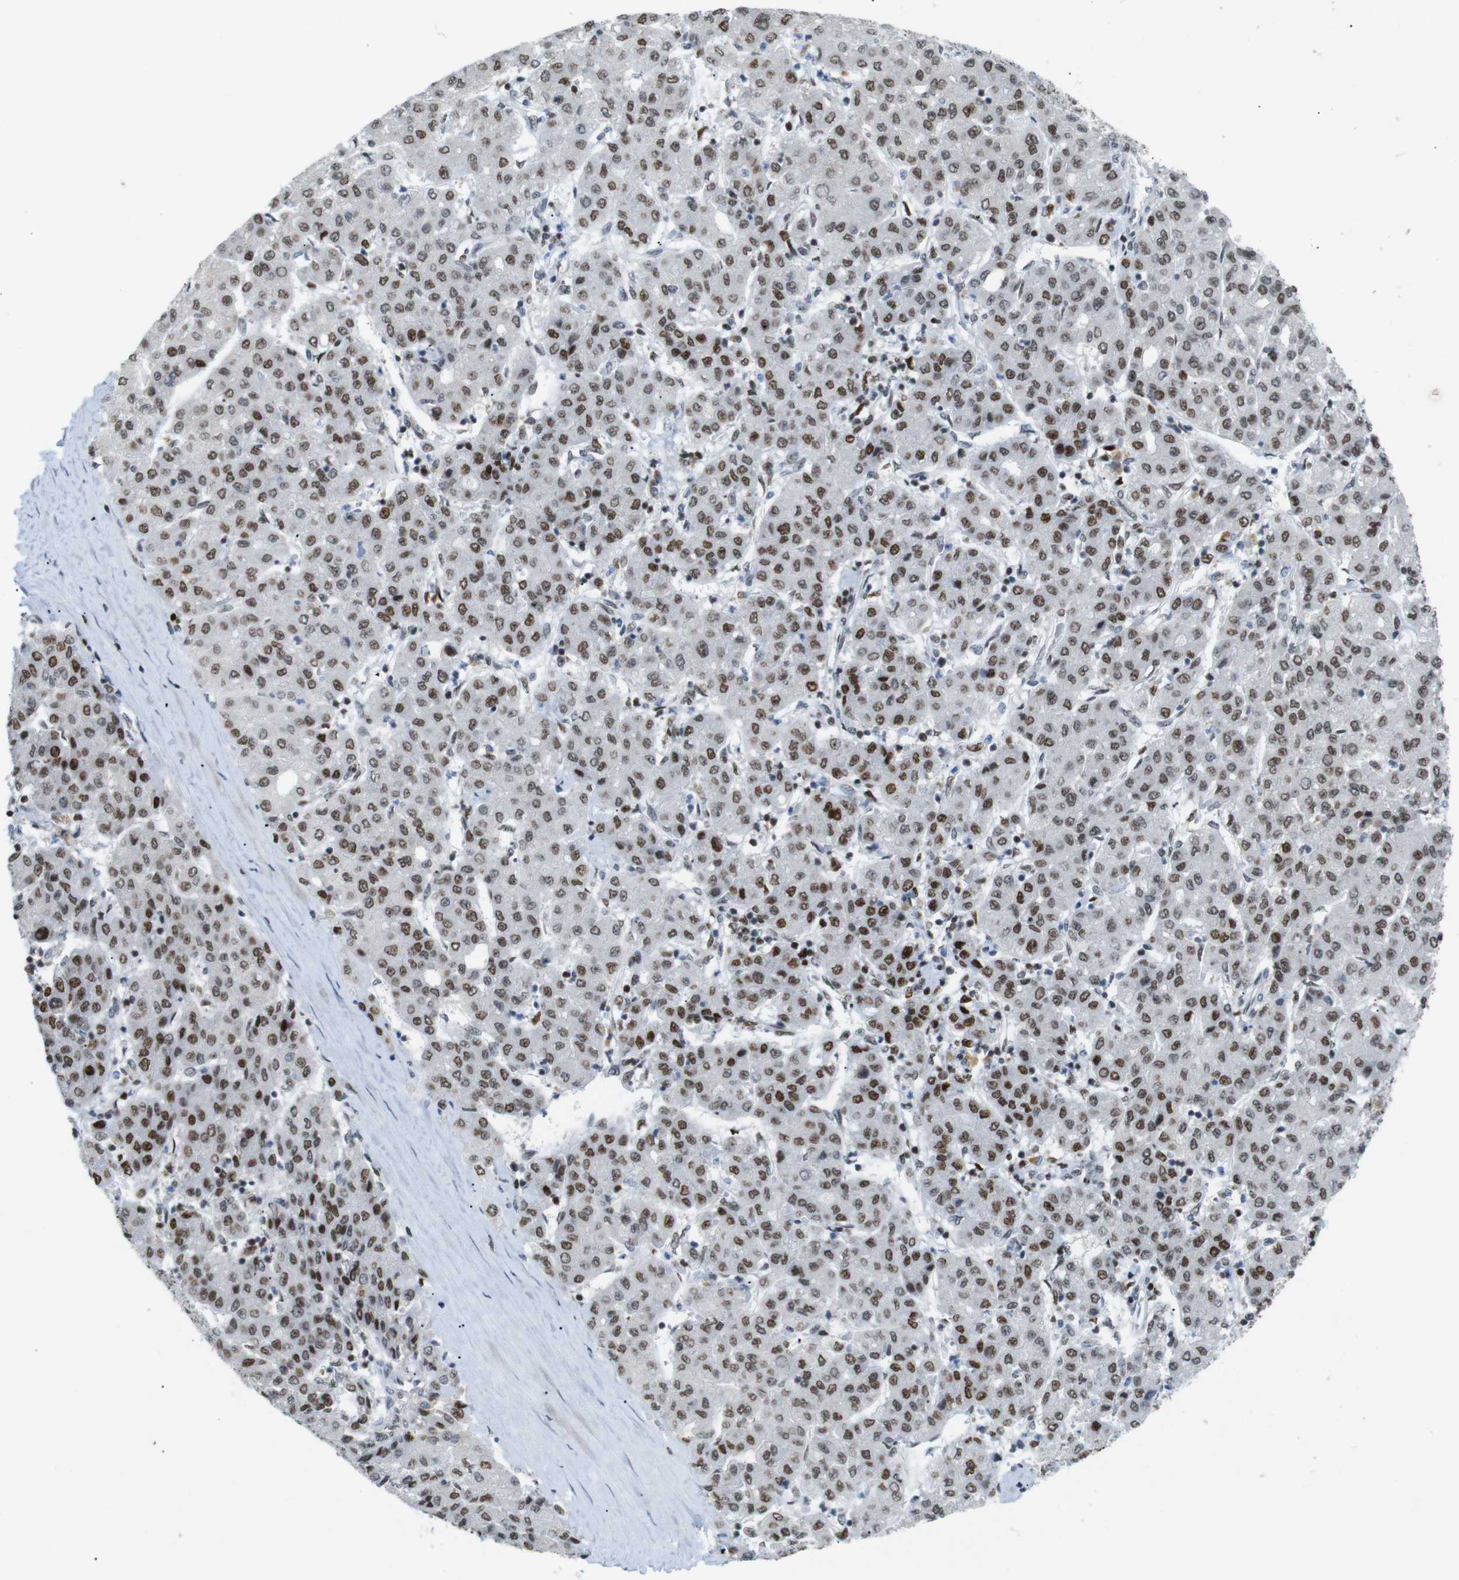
{"staining": {"intensity": "moderate", "quantity": ">75%", "location": "nuclear"}, "tissue": "liver cancer", "cell_type": "Tumor cells", "image_type": "cancer", "snomed": [{"axis": "morphology", "description": "Carcinoma, Hepatocellular, NOS"}, {"axis": "topography", "description": "Liver"}], "caption": "Immunohistochemical staining of liver cancer (hepatocellular carcinoma) demonstrates moderate nuclear protein expression in approximately >75% of tumor cells. The protein is stained brown, and the nuclei are stained in blue (DAB IHC with brightfield microscopy, high magnification).", "gene": "RIOX2", "patient": {"sex": "male", "age": 65}}